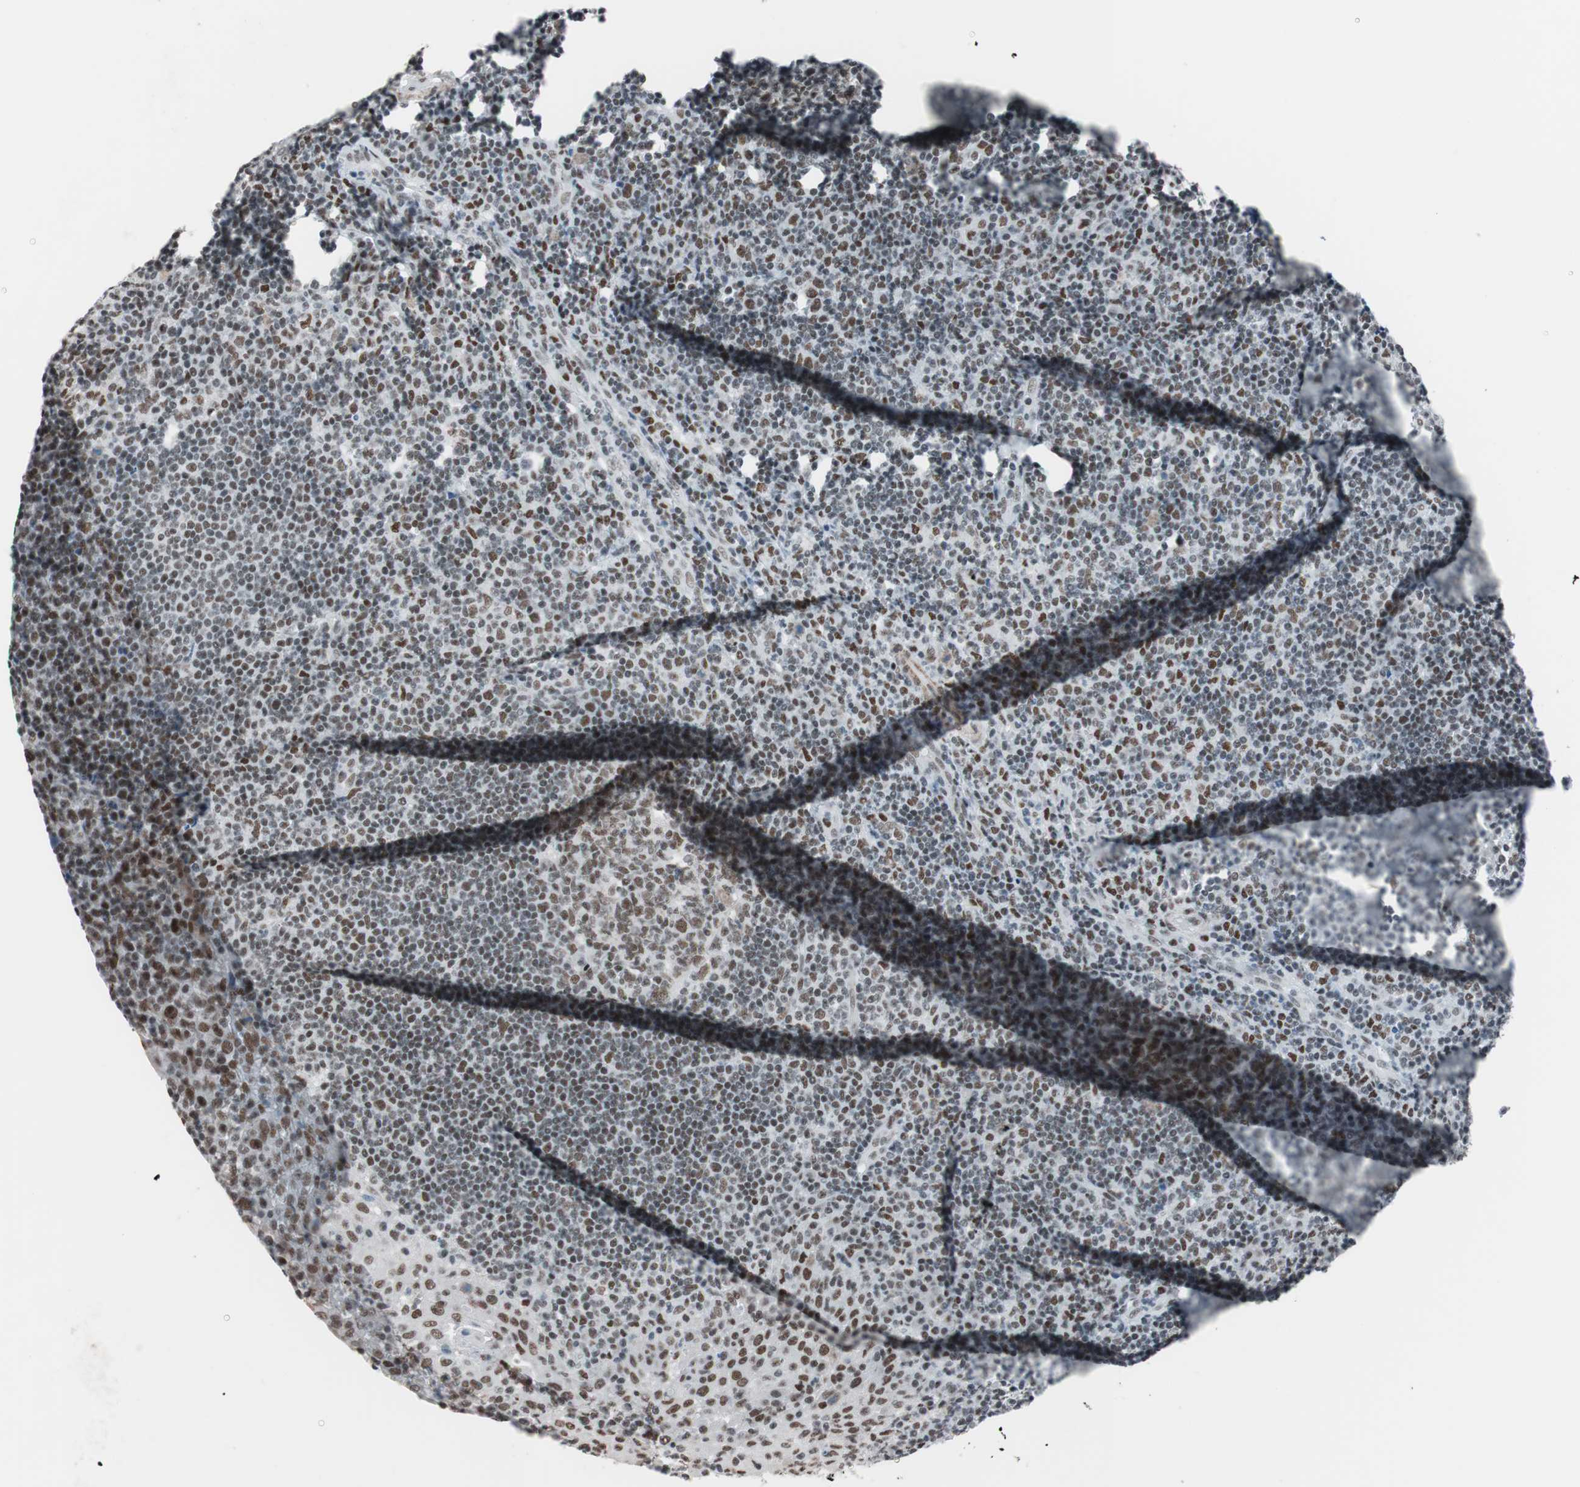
{"staining": {"intensity": "strong", "quantity": ">75%", "location": "nuclear"}, "tissue": "tonsil", "cell_type": "Germinal center cells", "image_type": "normal", "snomed": [{"axis": "morphology", "description": "Normal tissue, NOS"}, {"axis": "topography", "description": "Tonsil"}], "caption": "Immunohistochemistry (IHC) (DAB (3,3'-diaminobenzidine)) staining of unremarkable human tonsil reveals strong nuclear protein positivity in about >75% of germinal center cells. (brown staining indicates protein expression, while blue staining denotes nuclei).", "gene": "ARID1A", "patient": {"sex": "female", "age": 40}}